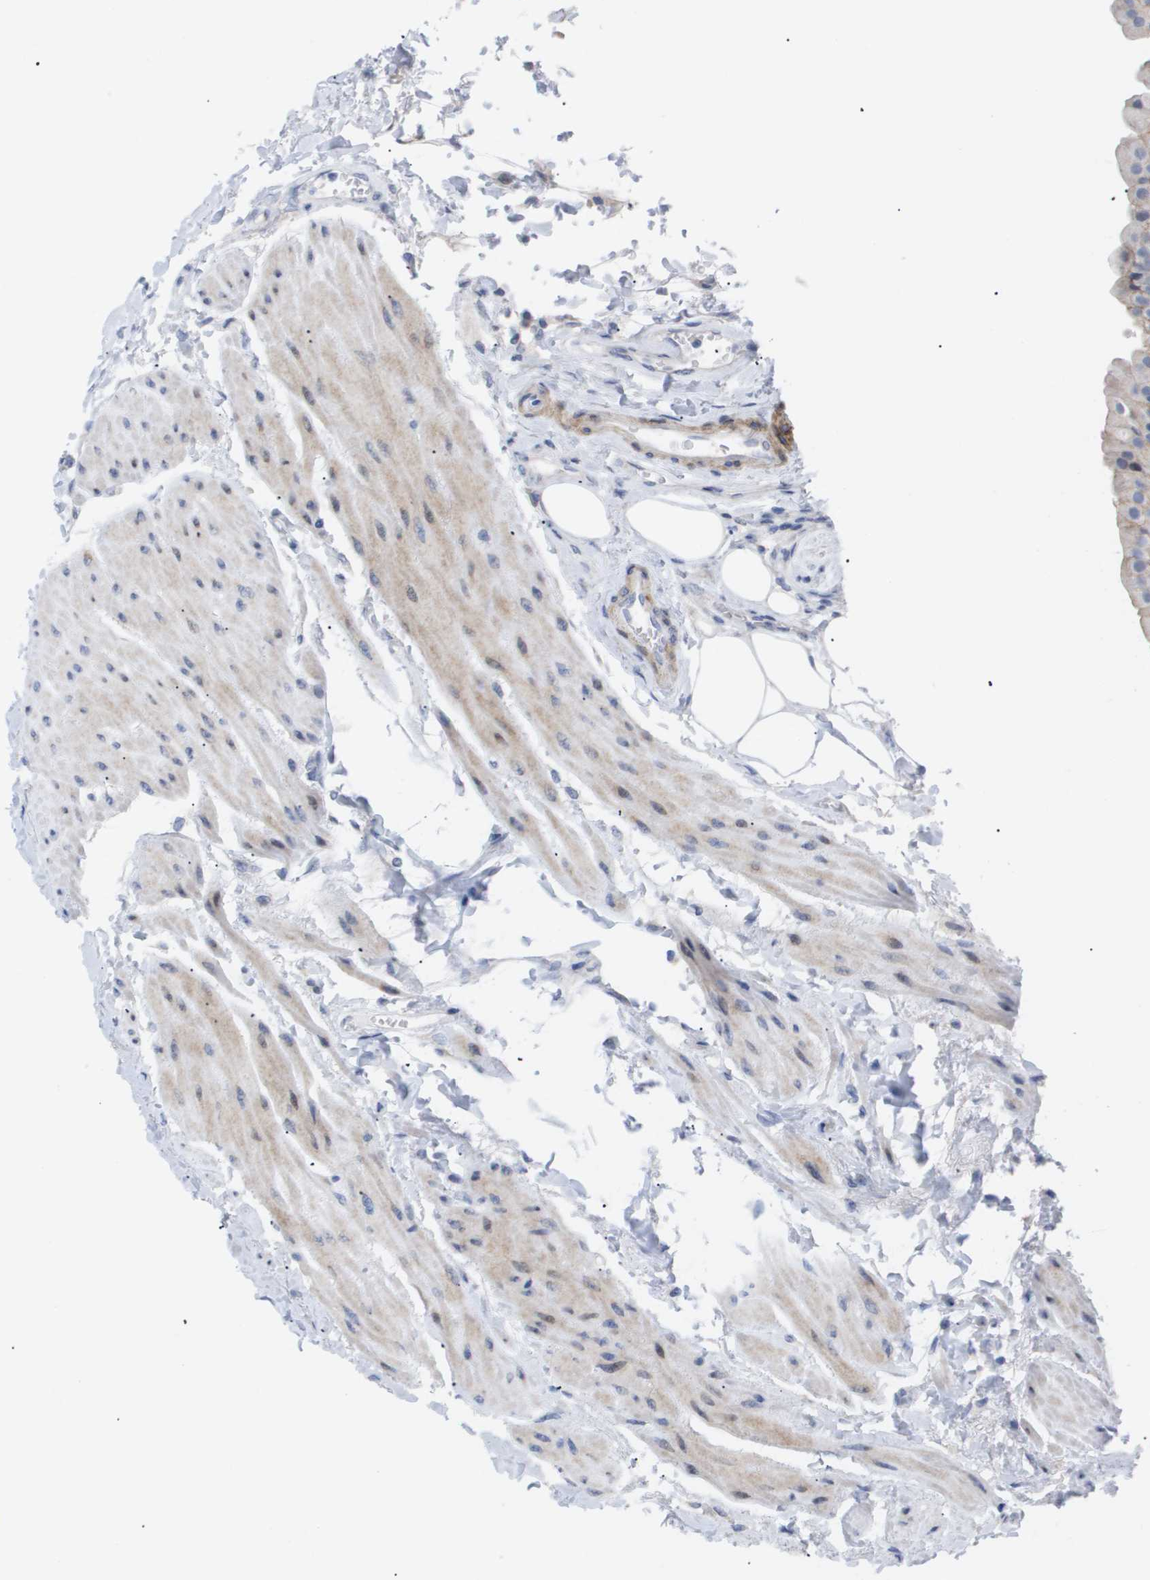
{"staining": {"intensity": "weak", "quantity": "<25%", "location": "cytoplasmic/membranous"}, "tissue": "urinary bladder", "cell_type": "Urothelial cells", "image_type": "normal", "snomed": [{"axis": "morphology", "description": "Normal tissue, NOS"}, {"axis": "topography", "description": "Urinary bladder"}], "caption": "This is an immunohistochemistry (IHC) photomicrograph of normal human urinary bladder. There is no positivity in urothelial cells.", "gene": "CAV3", "patient": {"sex": "female", "age": 79}}